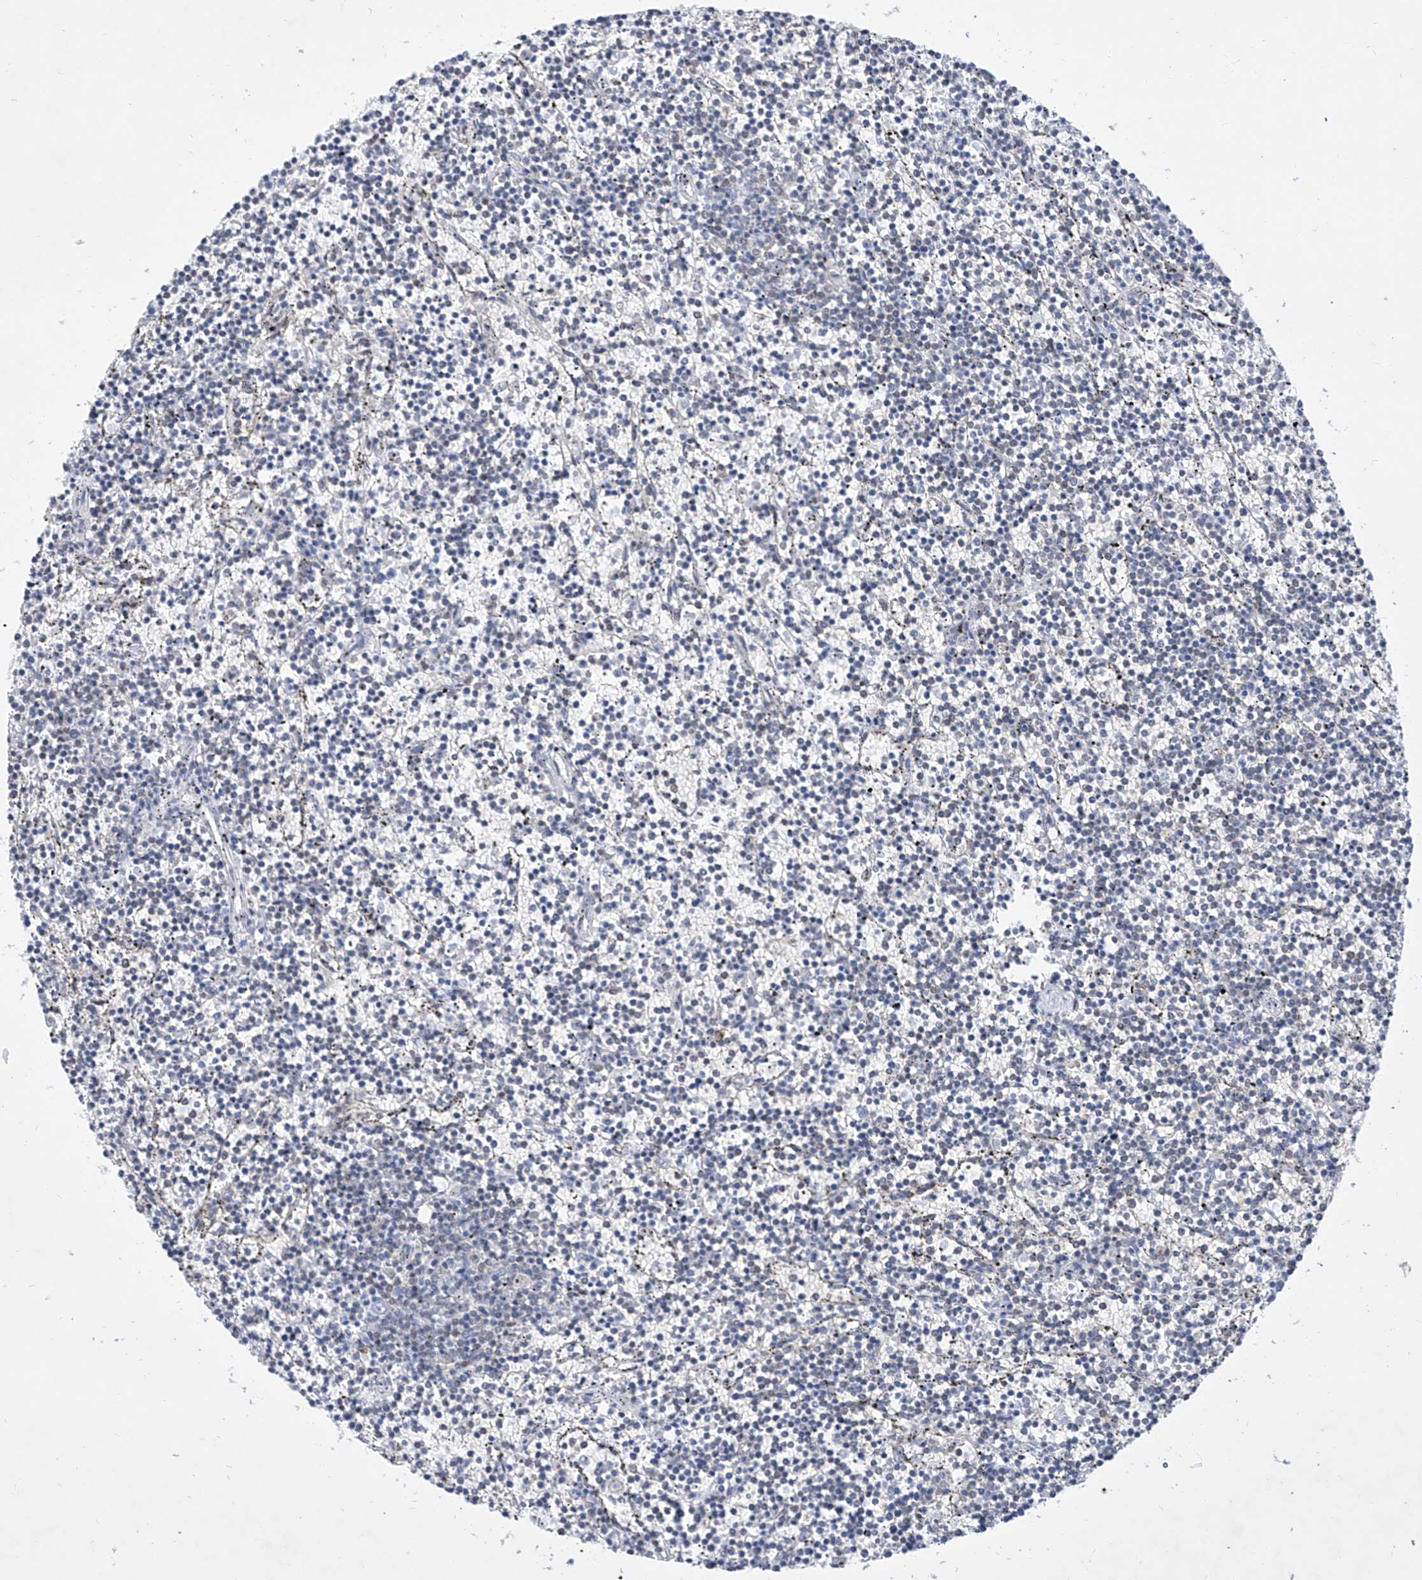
{"staining": {"intensity": "negative", "quantity": "none", "location": "none"}, "tissue": "lymphoma", "cell_type": "Tumor cells", "image_type": "cancer", "snomed": [{"axis": "morphology", "description": "Malignant lymphoma, non-Hodgkin's type, Low grade"}, {"axis": "topography", "description": "Spleen"}], "caption": "Immunohistochemical staining of low-grade malignant lymphoma, non-Hodgkin's type reveals no significant staining in tumor cells.", "gene": "MX2", "patient": {"sex": "female", "age": 50}}